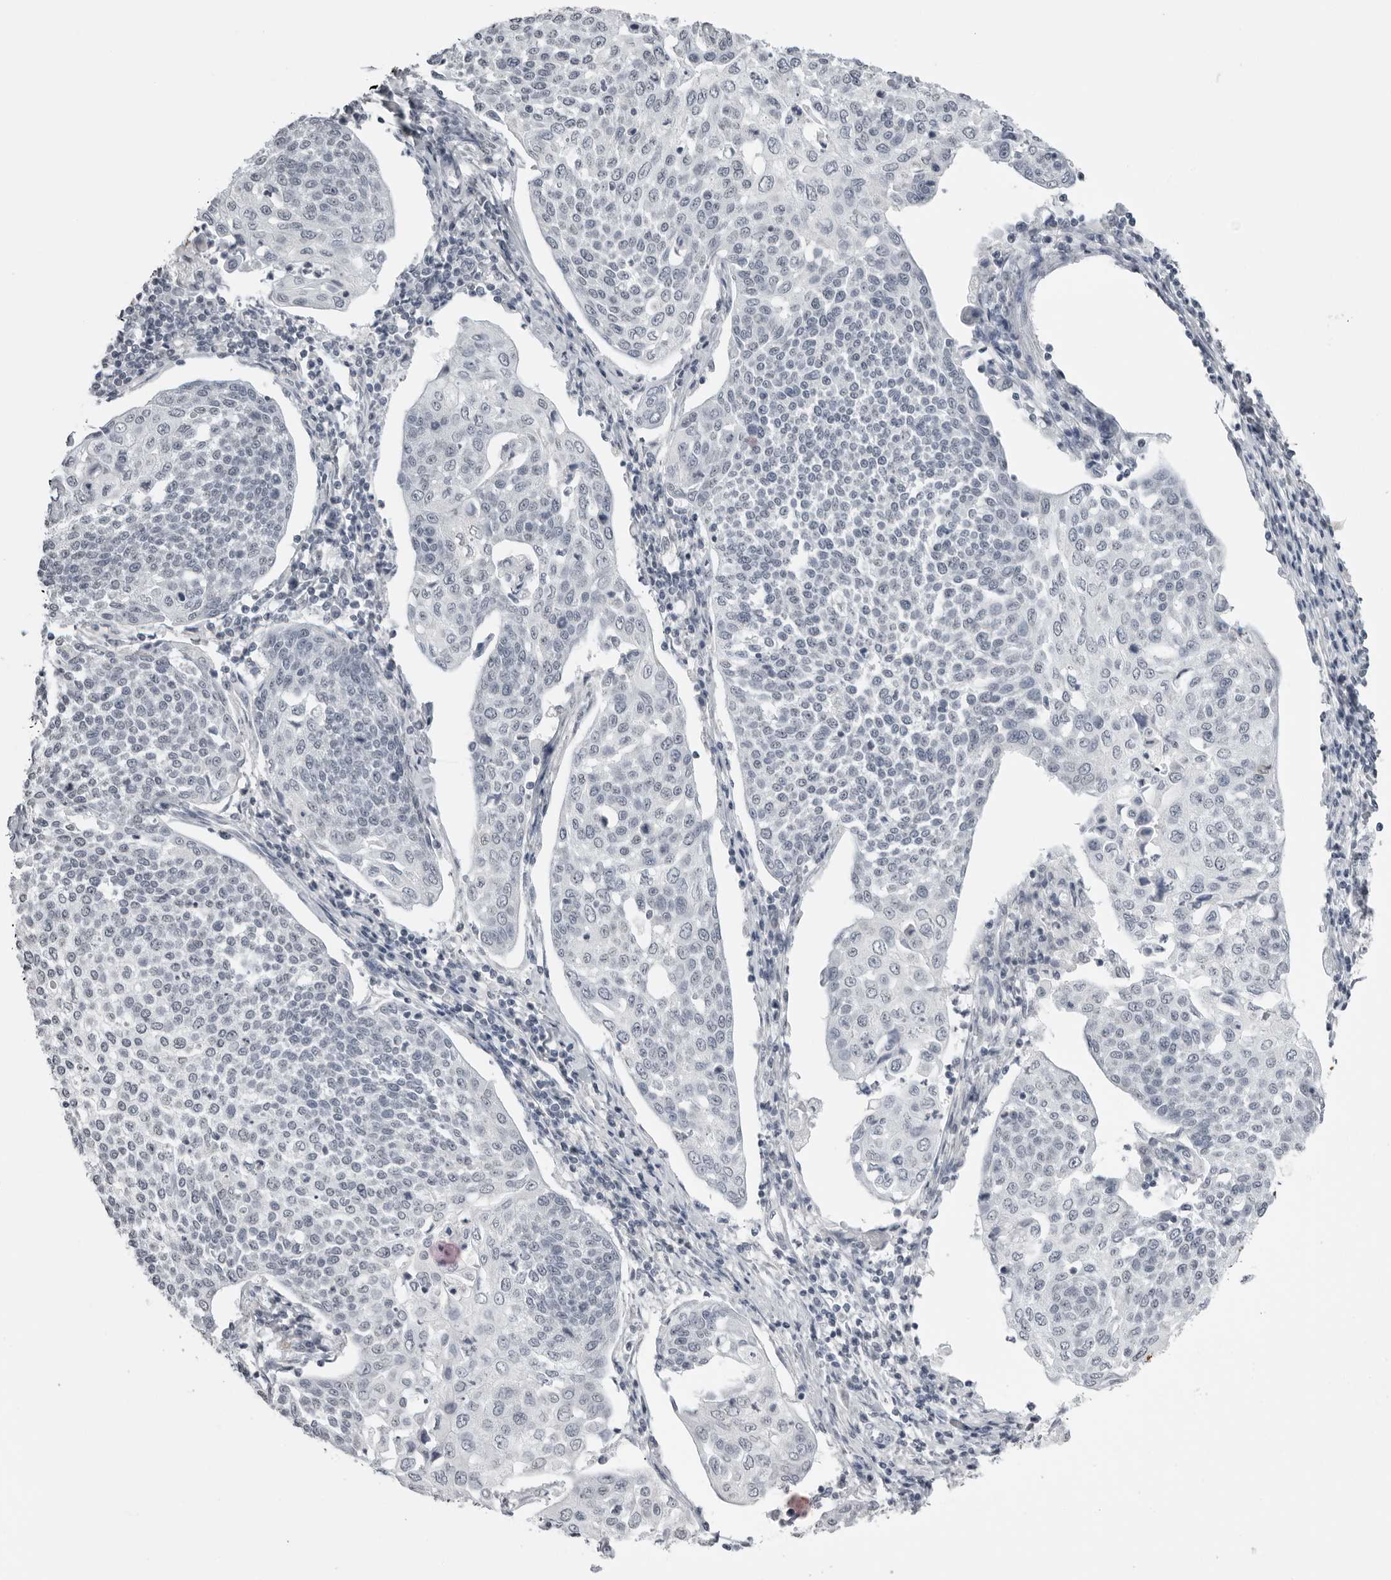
{"staining": {"intensity": "negative", "quantity": "none", "location": "none"}, "tissue": "cervical cancer", "cell_type": "Tumor cells", "image_type": "cancer", "snomed": [{"axis": "morphology", "description": "Squamous cell carcinoma, NOS"}, {"axis": "topography", "description": "Cervix"}], "caption": "Protein analysis of cervical cancer (squamous cell carcinoma) reveals no significant positivity in tumor cells. (Stains: DAB immunohistochemistry with hematoxylin counter stain, Microscopy: brightfield microscopy at high magnification).", "gene": "SERPINF2", "patient": {"sex": "female", "age": 34}}